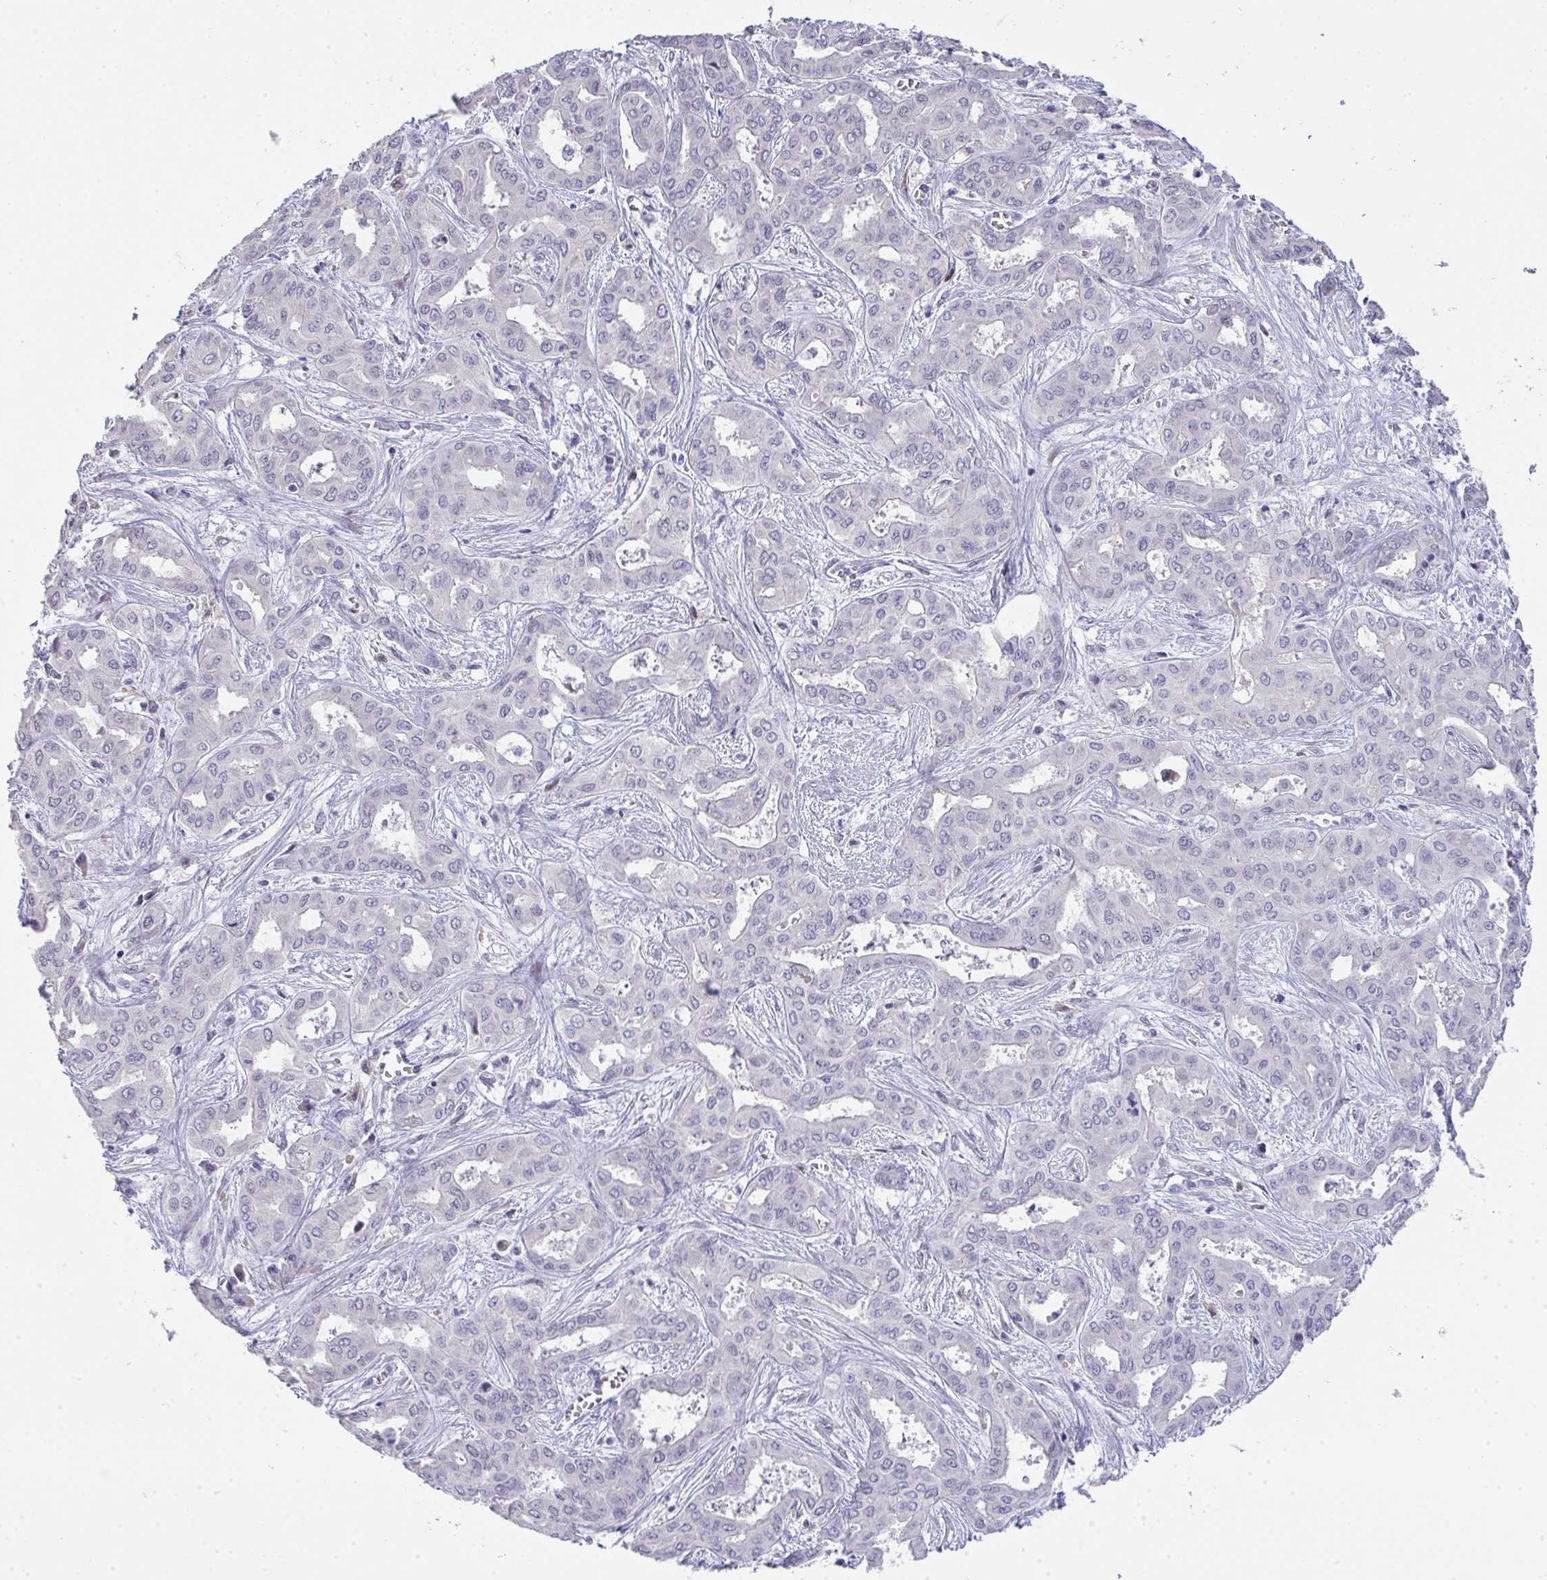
{"staining": {"intensity": "negative", "quantity": "none", "location": "none"}, "tissue": "liver cancer", "cell_type": "Tumor cells", "image_type": "cancer", "snomed": [{"axis": "morphology", "description": "Cholangiocarcinoma"}, {"axis": "topography", "description": "Liver"}], "caption": "Human liver cancer (cholangiocarcinoma) stained for a protein using immunohistochemistry shows no staining in tumor cells.", "gene": "GALNT16", "patient": {"sex": "female", "age": 64}}